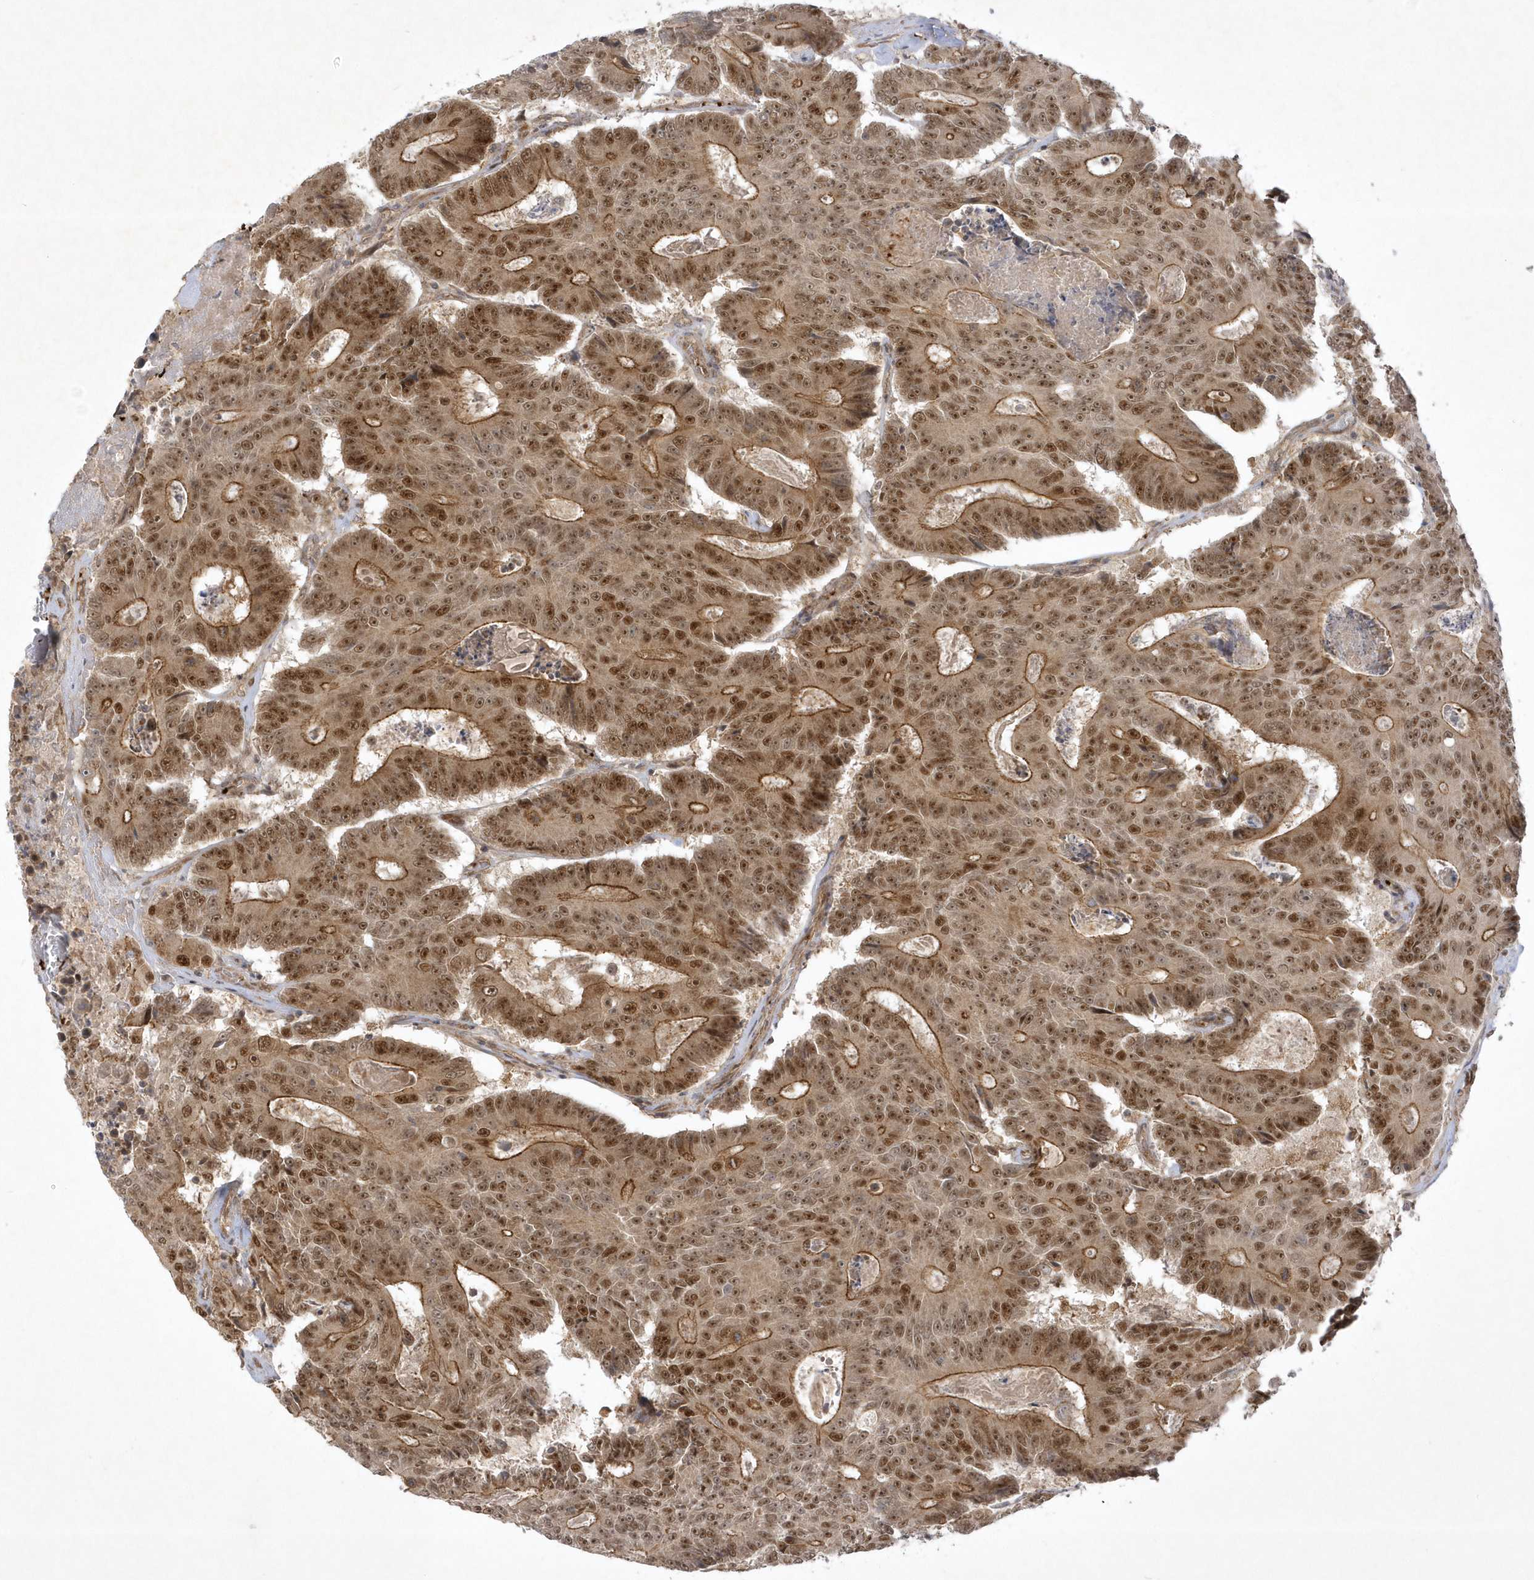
{"staining": {"intensity": "moderate", "quantity": ">75%", "location": "cytoplasmic/membranous,nuclear"}, "tissue": "colorectal cancer", "cell_type": "Tumor cells", "image_type": "cancer", "snomed": [{"axis": "morphology", "description": "Adenocarcinoma, NOS"}, {"axis": "topography", "description": "Colon"}], "caption": "IHC image of human adenocarcinoma (colorectal) stained for a protein (brown), which exhibits medium levels of moderate cytoplasmic/membranous and nuclear staining in approximately >75% of tumor cells.", "gene": "NAF1", "patient": {"sex": "male", "age": 83}}